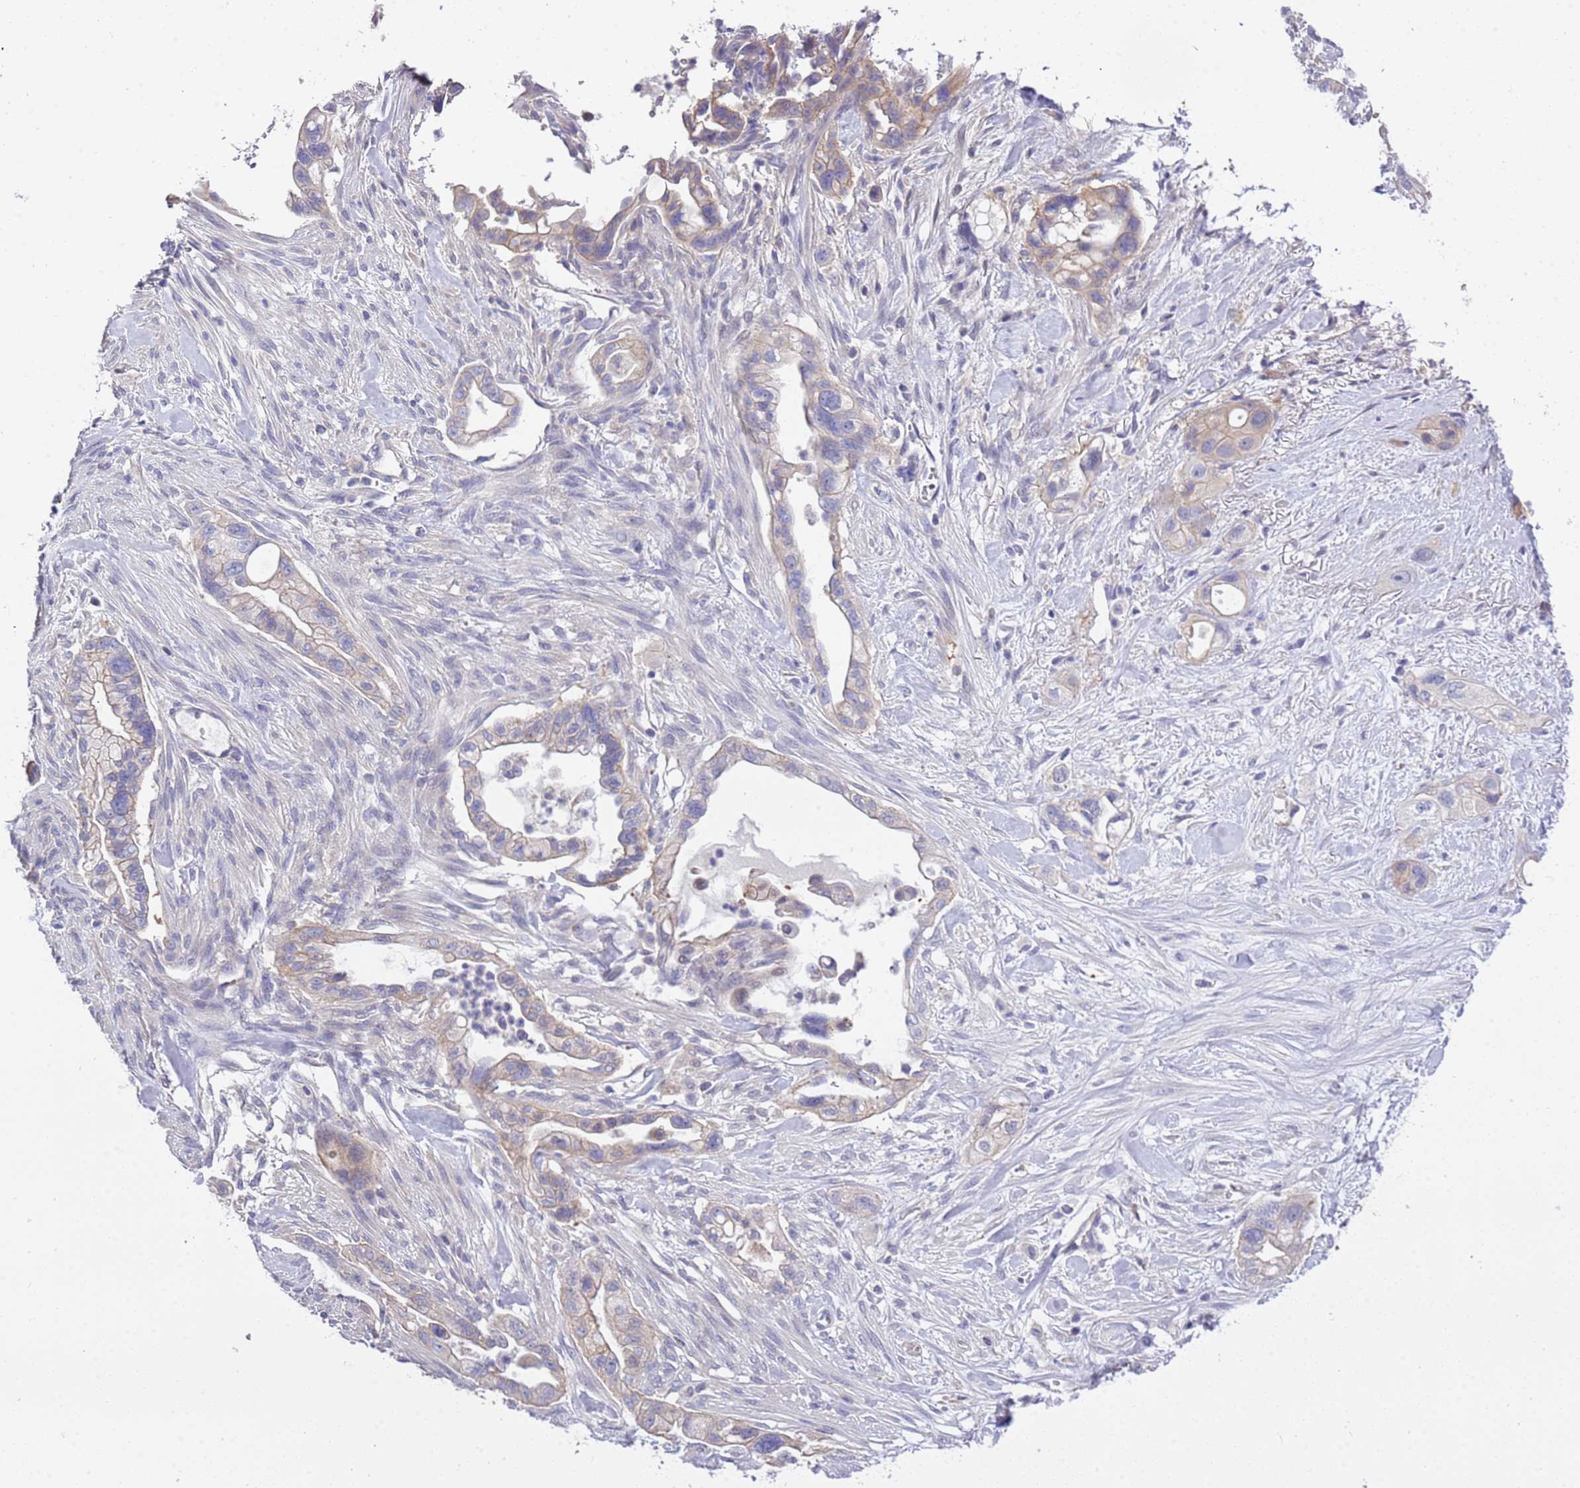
{"staining": {"intensity": "weak", "quantity": "<25%", "location": "cytoplasmic/membranous"}, "tissue": "pancreatic cancer", "cell_type": "Tumor cells", "image_type": "cancer", "snomed": [{"axis": "morphology", "description": "Adenocarcinoma, NOS"}, {"axis": "topography", "description": "Pancreas"}], "caption": "Immunohistochemistry micrograph of neoplastic tissue: pancreatic cancer stained with DAB shows no significant protein positivity in tumor cells.", "gene": "STIP1", "patient": {"sex": "male", "age": 44}}